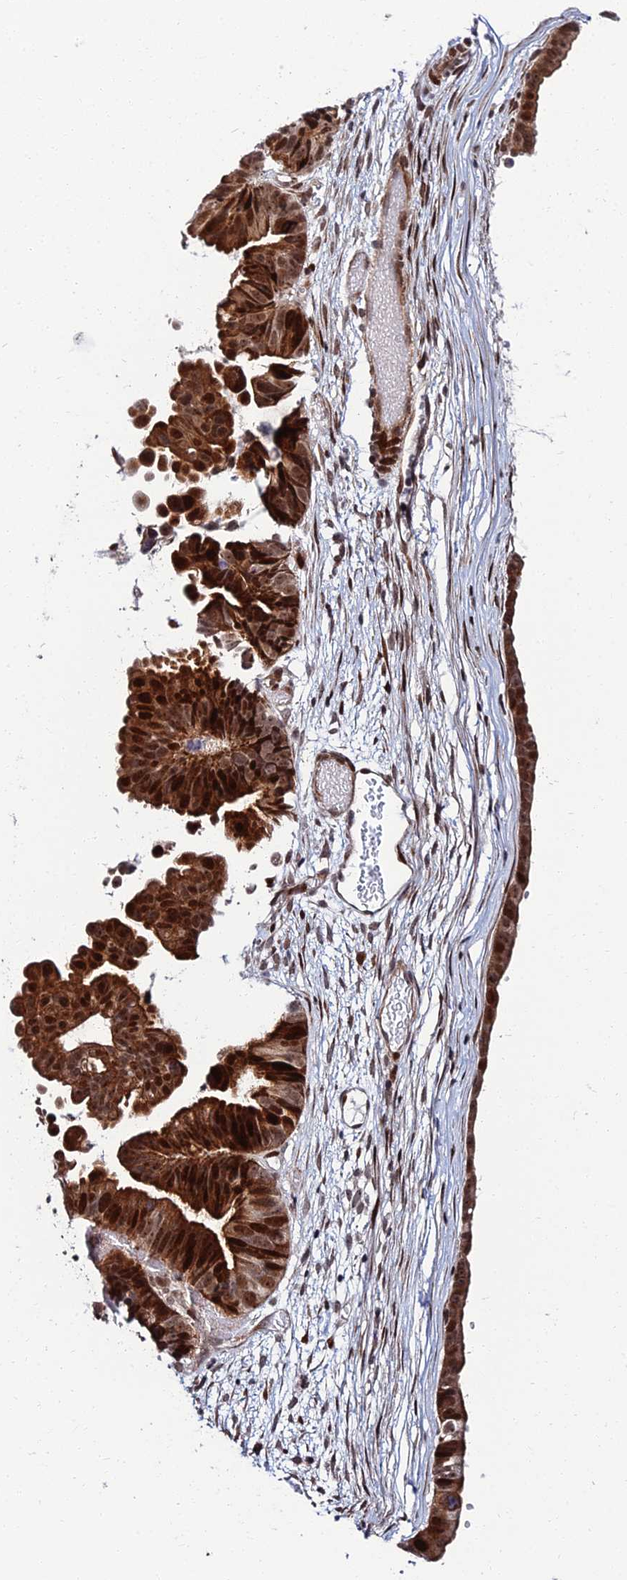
{"staining": {"intensity": "strong", "quantity": ">75%", "location": "cytoplasmic/membranous,nuclear"}, "tissue": "ovarian cancer", "cell_type": "Tumor cells", "image_type": "cancer", "snomed": [{"axis": "morphology", "description": "Cystadenocarcinoma, mucinous, NOS"}, {"axis": "topography", "description": "Ovary"}], "caption": "IHC micrograph of neoplastic tissue: human ovarian cancer (mucinous cystadenocarcinoma) stained using IHC reveals high levels of strong protein expression localized specifically in the cytoplasmic/membranous and nuclear of tumor cells, appearing as a cytoplasmic/membranous and nuclear brown color.", "gene": "ZNF668", "patient": {"sex": "female", "age": 61}}